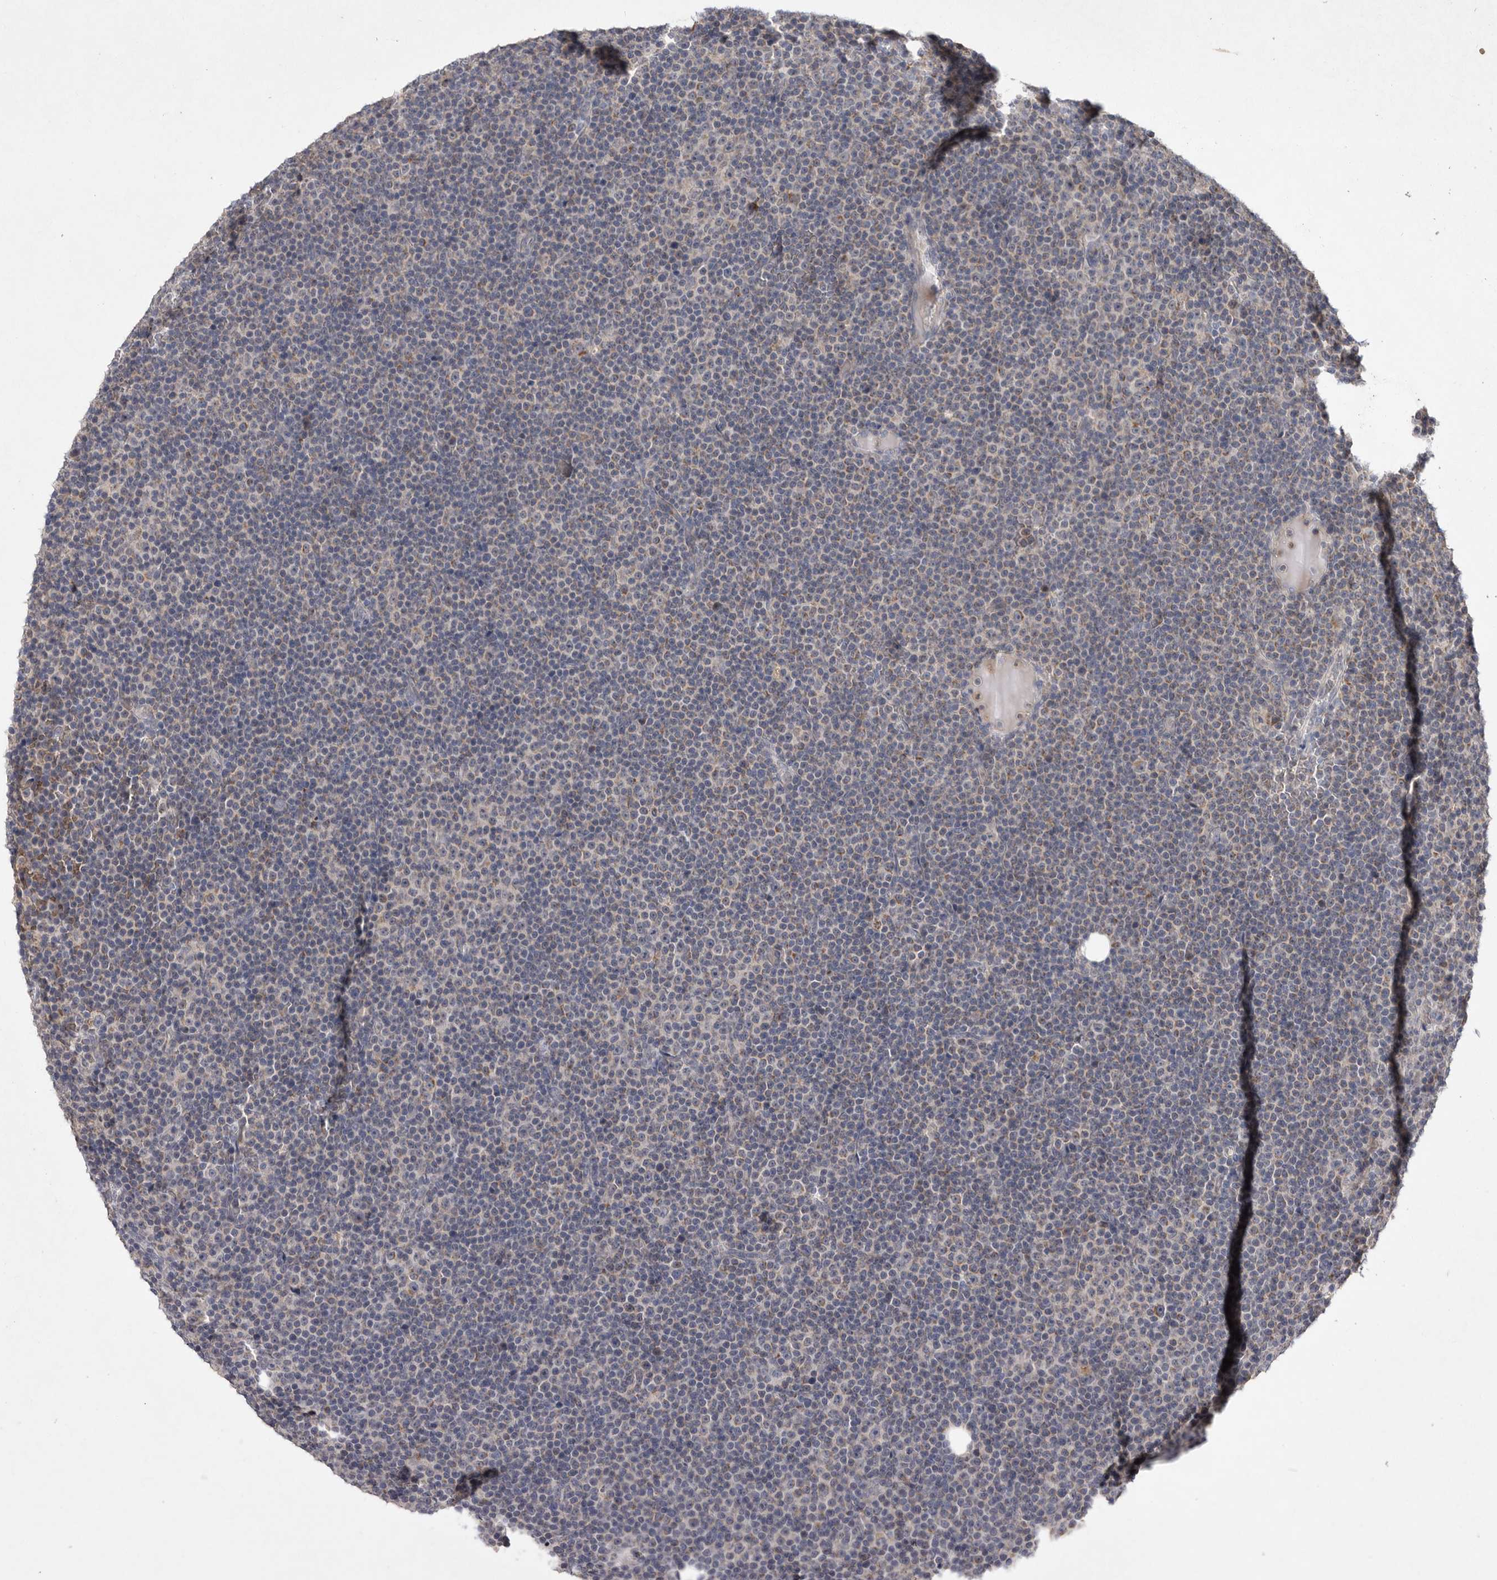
{"staining": {"intensity": "negative", "quantity": "none", "location": "none"}, "tissue": "lymphoma", "cell_type": "Tumor cells", "image_type": "cancer", "snomed": [{"axis": "morphology", "description": "Malignant lymphoma, non-Hodgkin's type, Low grade"}, {"axis": "topography", "description": "Lymph node"}], "caption": "Histopathology image shows no significant protein expression in tumor cells of lymphoma. The staining was performed using DAB to visualize the protein expression in brown, while the nuclei were stained in blue with hematoxylin (Magnification: 20x).", "gene": "TNFSF14", "patient": {"sex": "female", "age": 67}}